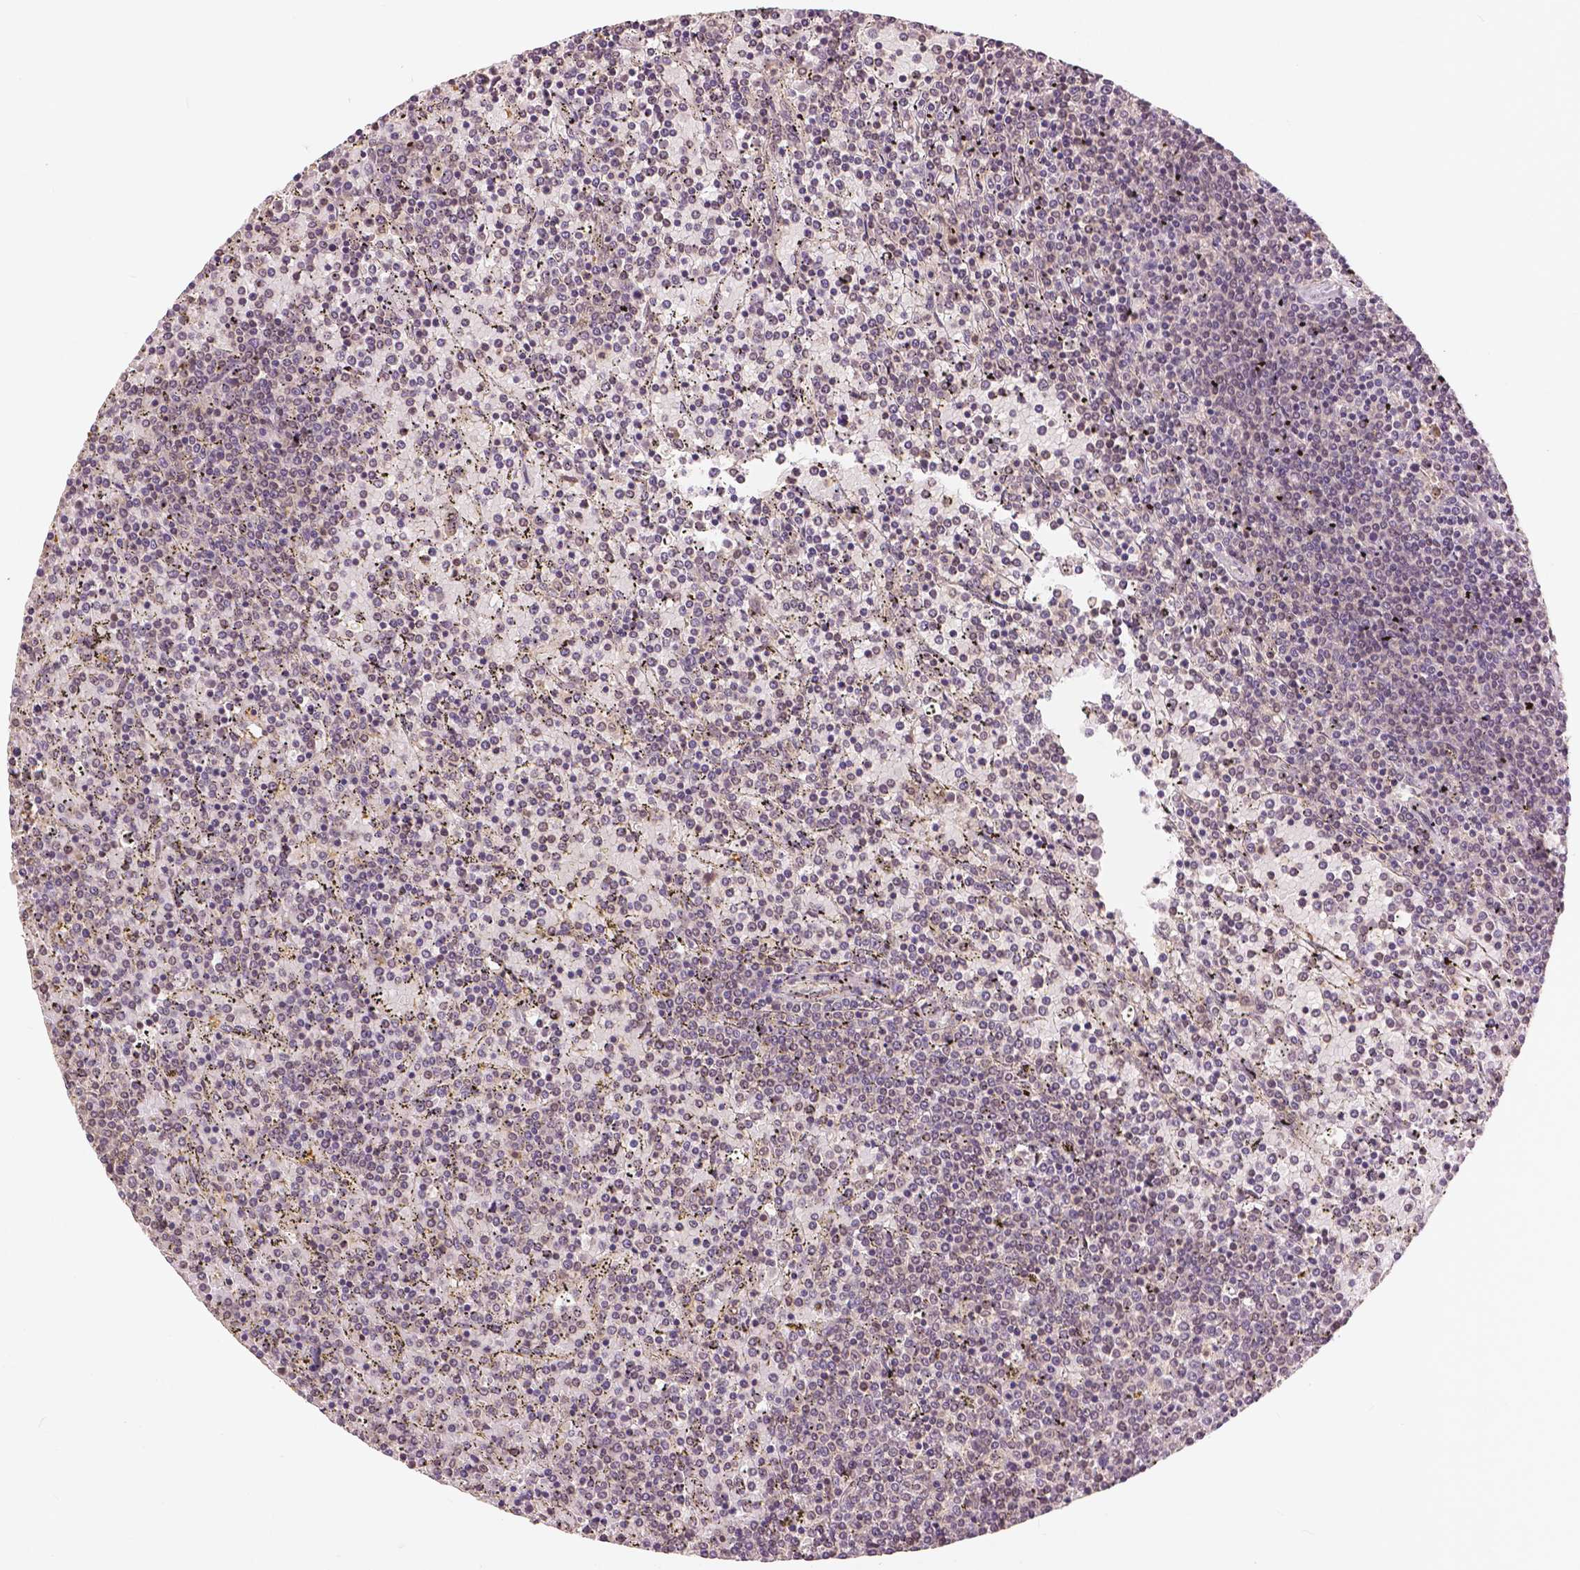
{"staining": {"intensity": "negative", "quantity": "none", "location": "none"}, "tissue": "lymphoma", "cell_type": "Tumor cells", "image_type": "cancer", "snomed": [{"axis": "morphology", "description": "Malignant lymphoma, non-Hodgkin's type, Low grade"}, {"axis": "topography", "description": "Spleen"}], "caption": "Immunohistochemistry (IHC) of human lymphoma displays no positivity in tumor cells.", "gene": "MAP1LC3B", "patient": {"sex": "female", "age": 77}}